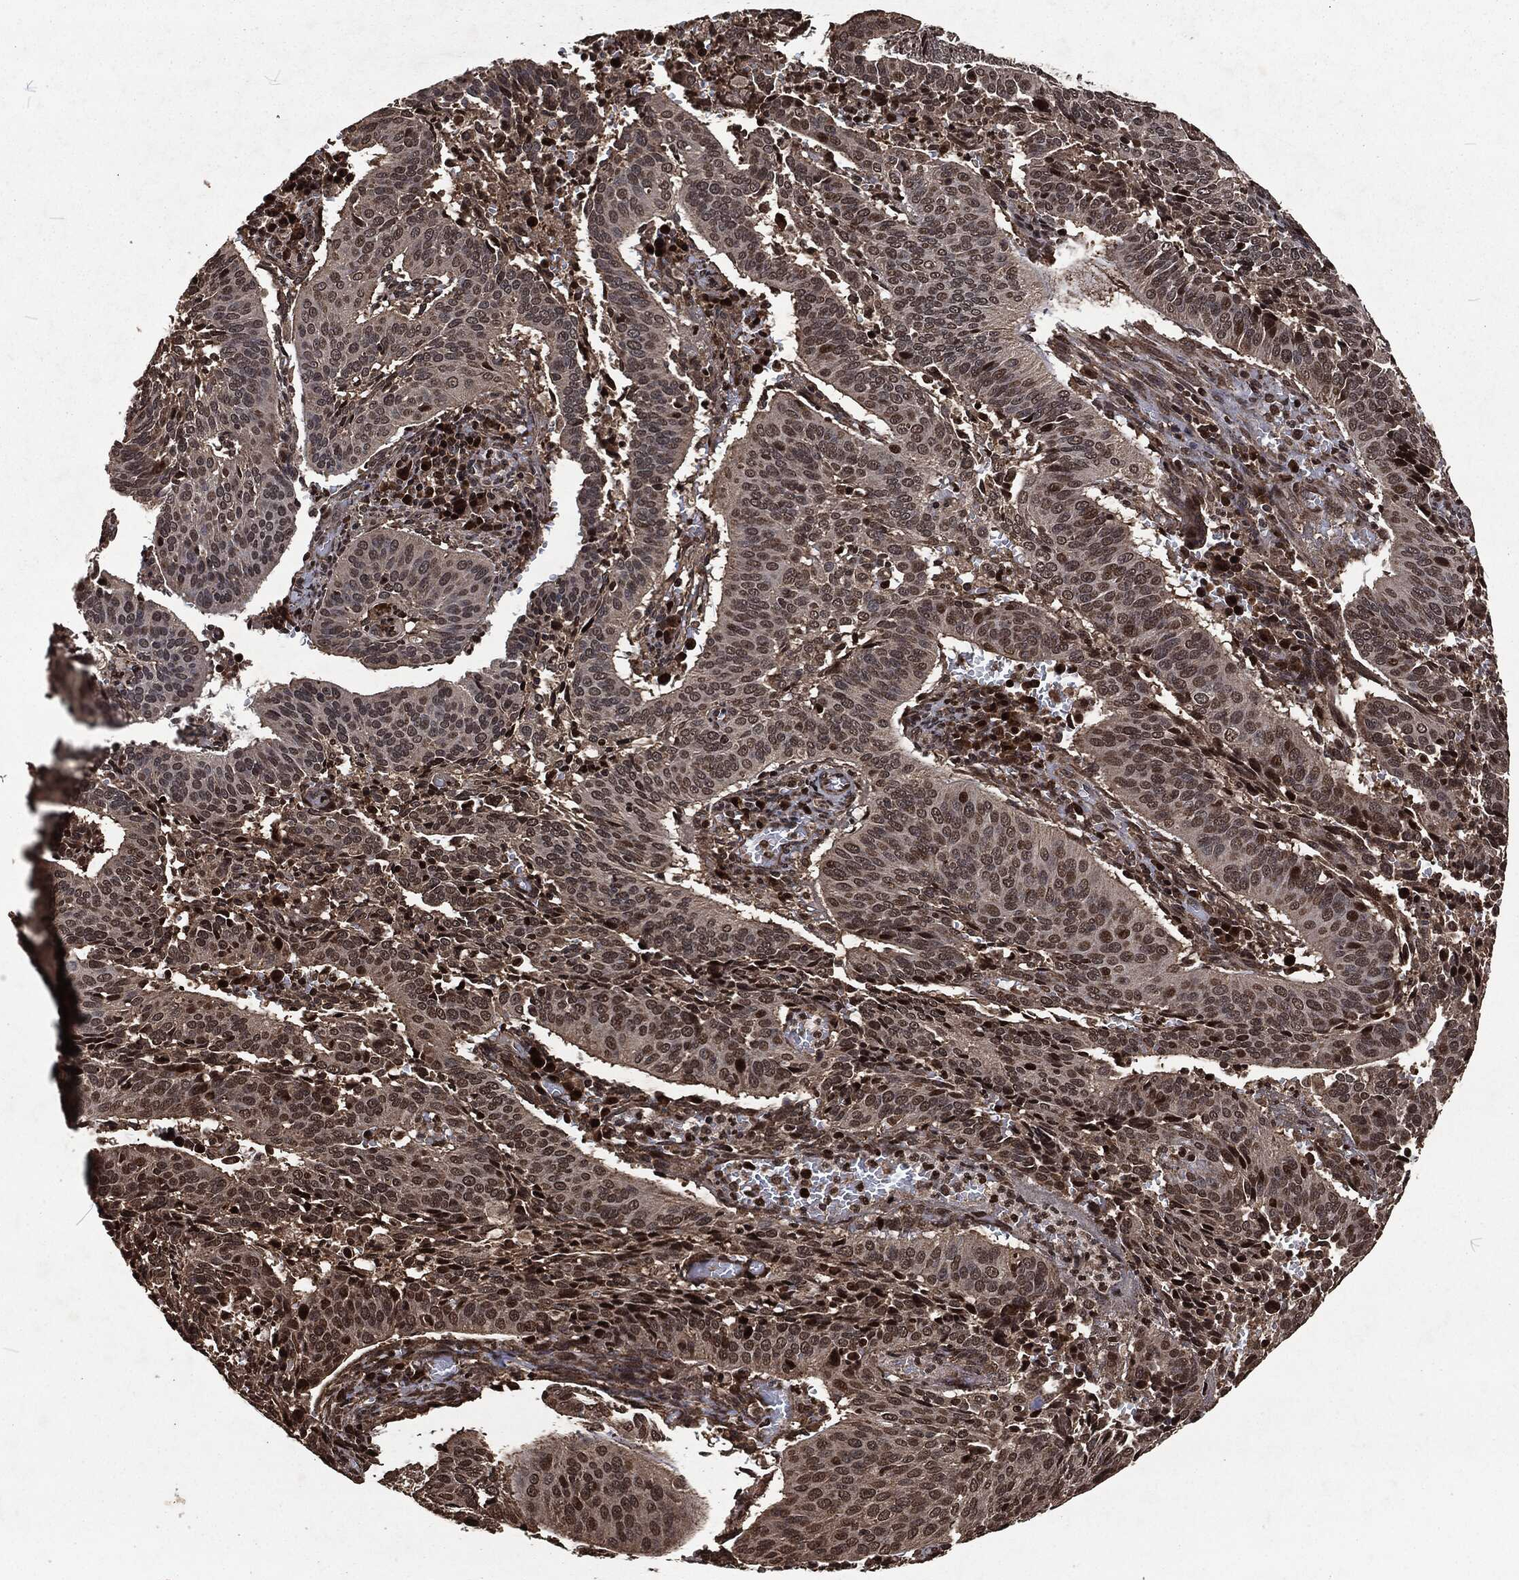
{"staining": {"intensity": "moderate", "quantity": "<25%", "location": "nuclear"}, "tissue": "cervical cancer", "cell_type": "Tumor cells", "image_type": "cancer", "snomed": [{"axis": "morphology", "description": "Normal tissue, NOS"}, {"axis": "morphology", "description": "Squamous cell carcinoma, NOS"}, {"axis": "topography", "description": "Cervix"}], "caption": "Cervical cancer (squamous cell carcinoma) tissue demonstrates moderate nuclear positivity in approximately <25% of tumor cells", "gene": "SNAI1", "patient": {"sex": "female", "age": 39}}